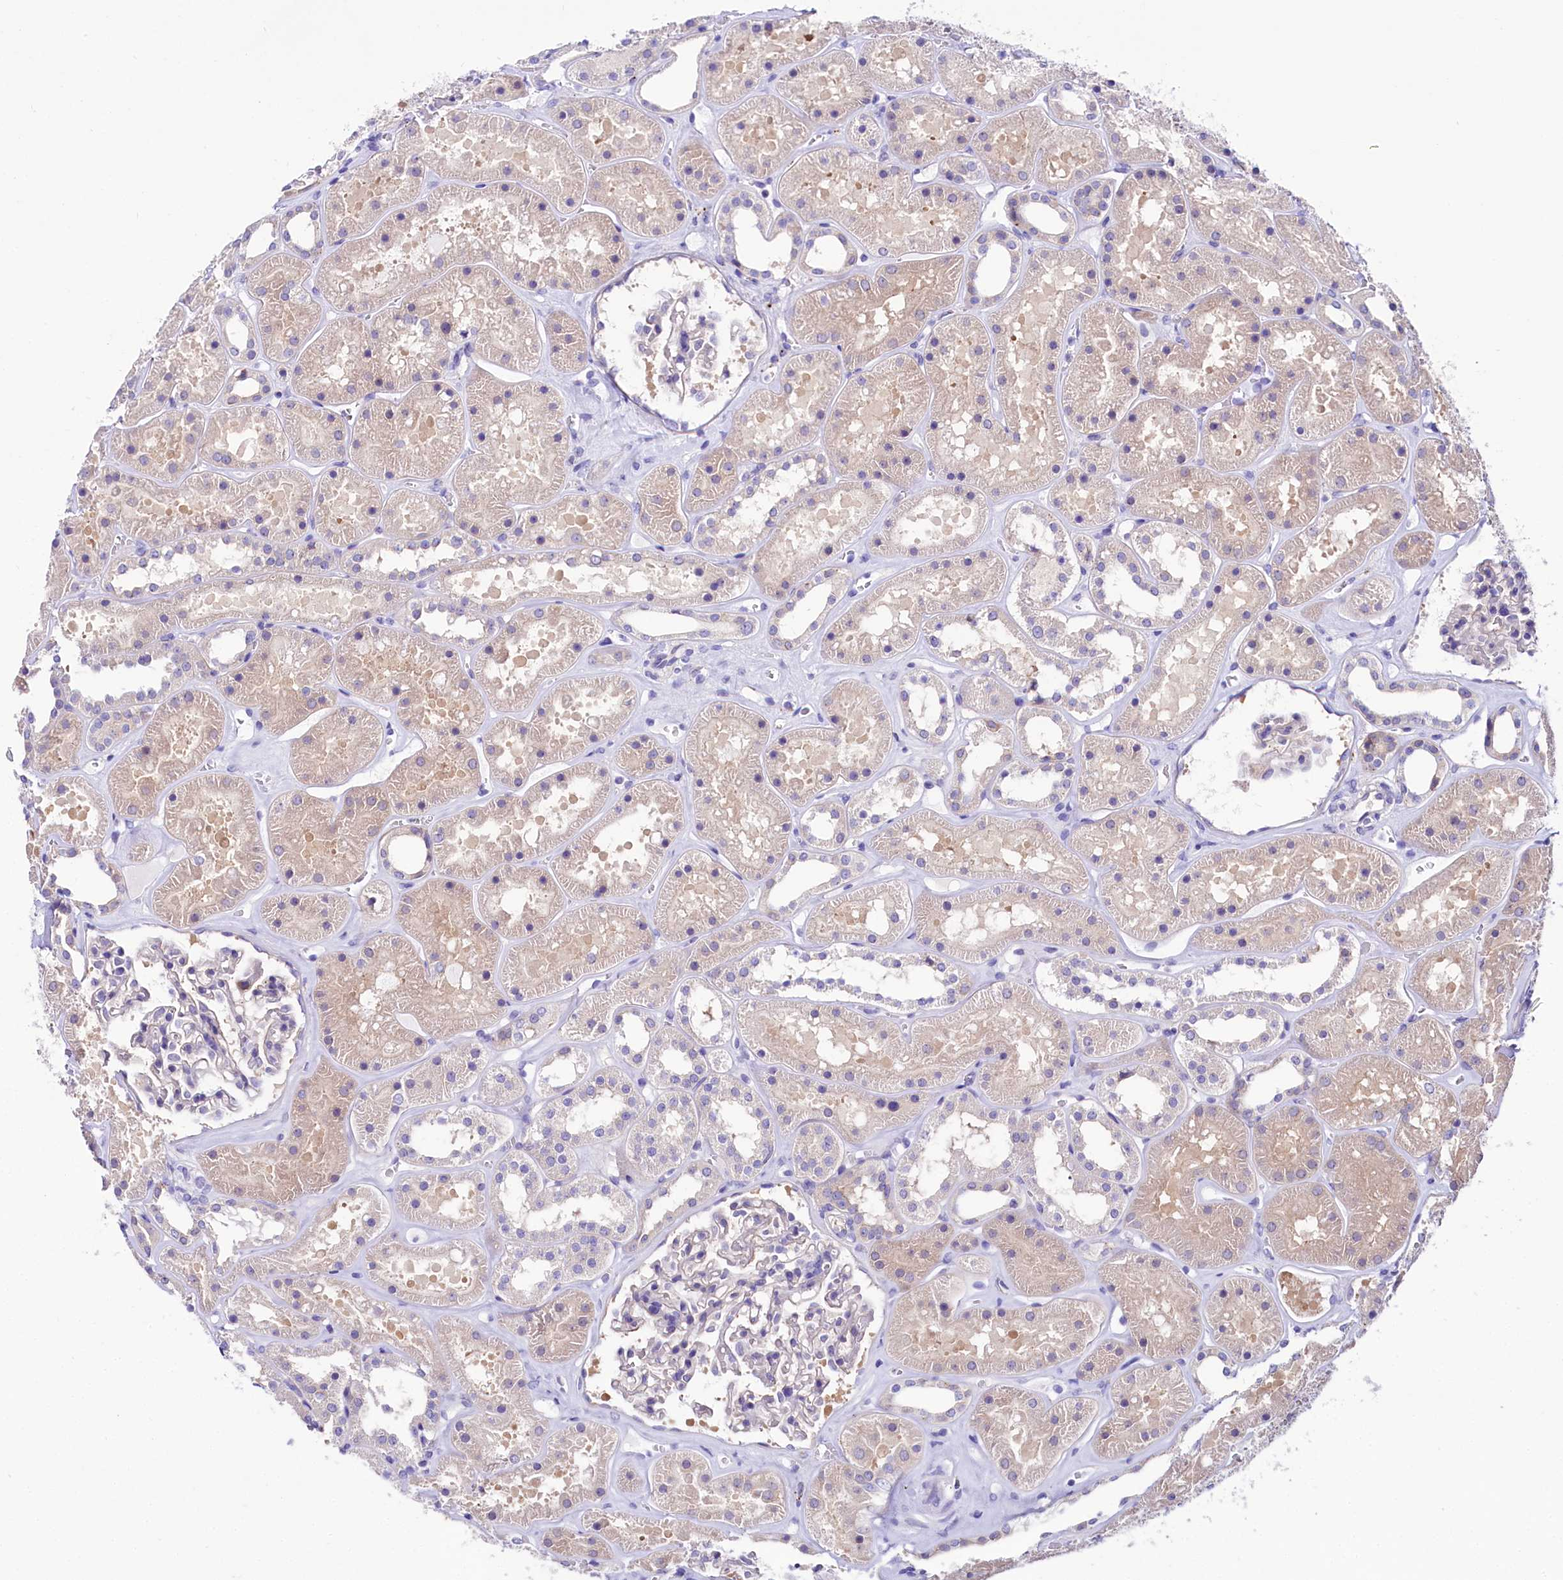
{"staining": {"intensity": "negative", "quantity": "none", "location": "none"}, "tissue": "kidney", "cell_type": "Cells in glomeruli", "image_type": "normal", "snomed": [{"axis": "morphology", "description": "Normal tissue, NOS"}, {"axis": "topography", "description": "Kidney"}], "caption": "Immunohistochemical staining of normal human kidney reveals no significant positivity in cells in glomeruli. The staining was performed using DAB to visualize the protein expression in brown, while the nuclei were stained in blue with hematoxylin (Magnification: 20x).", "gene": "ABHD5", "patient": {"sex": "female", "age": 41}}